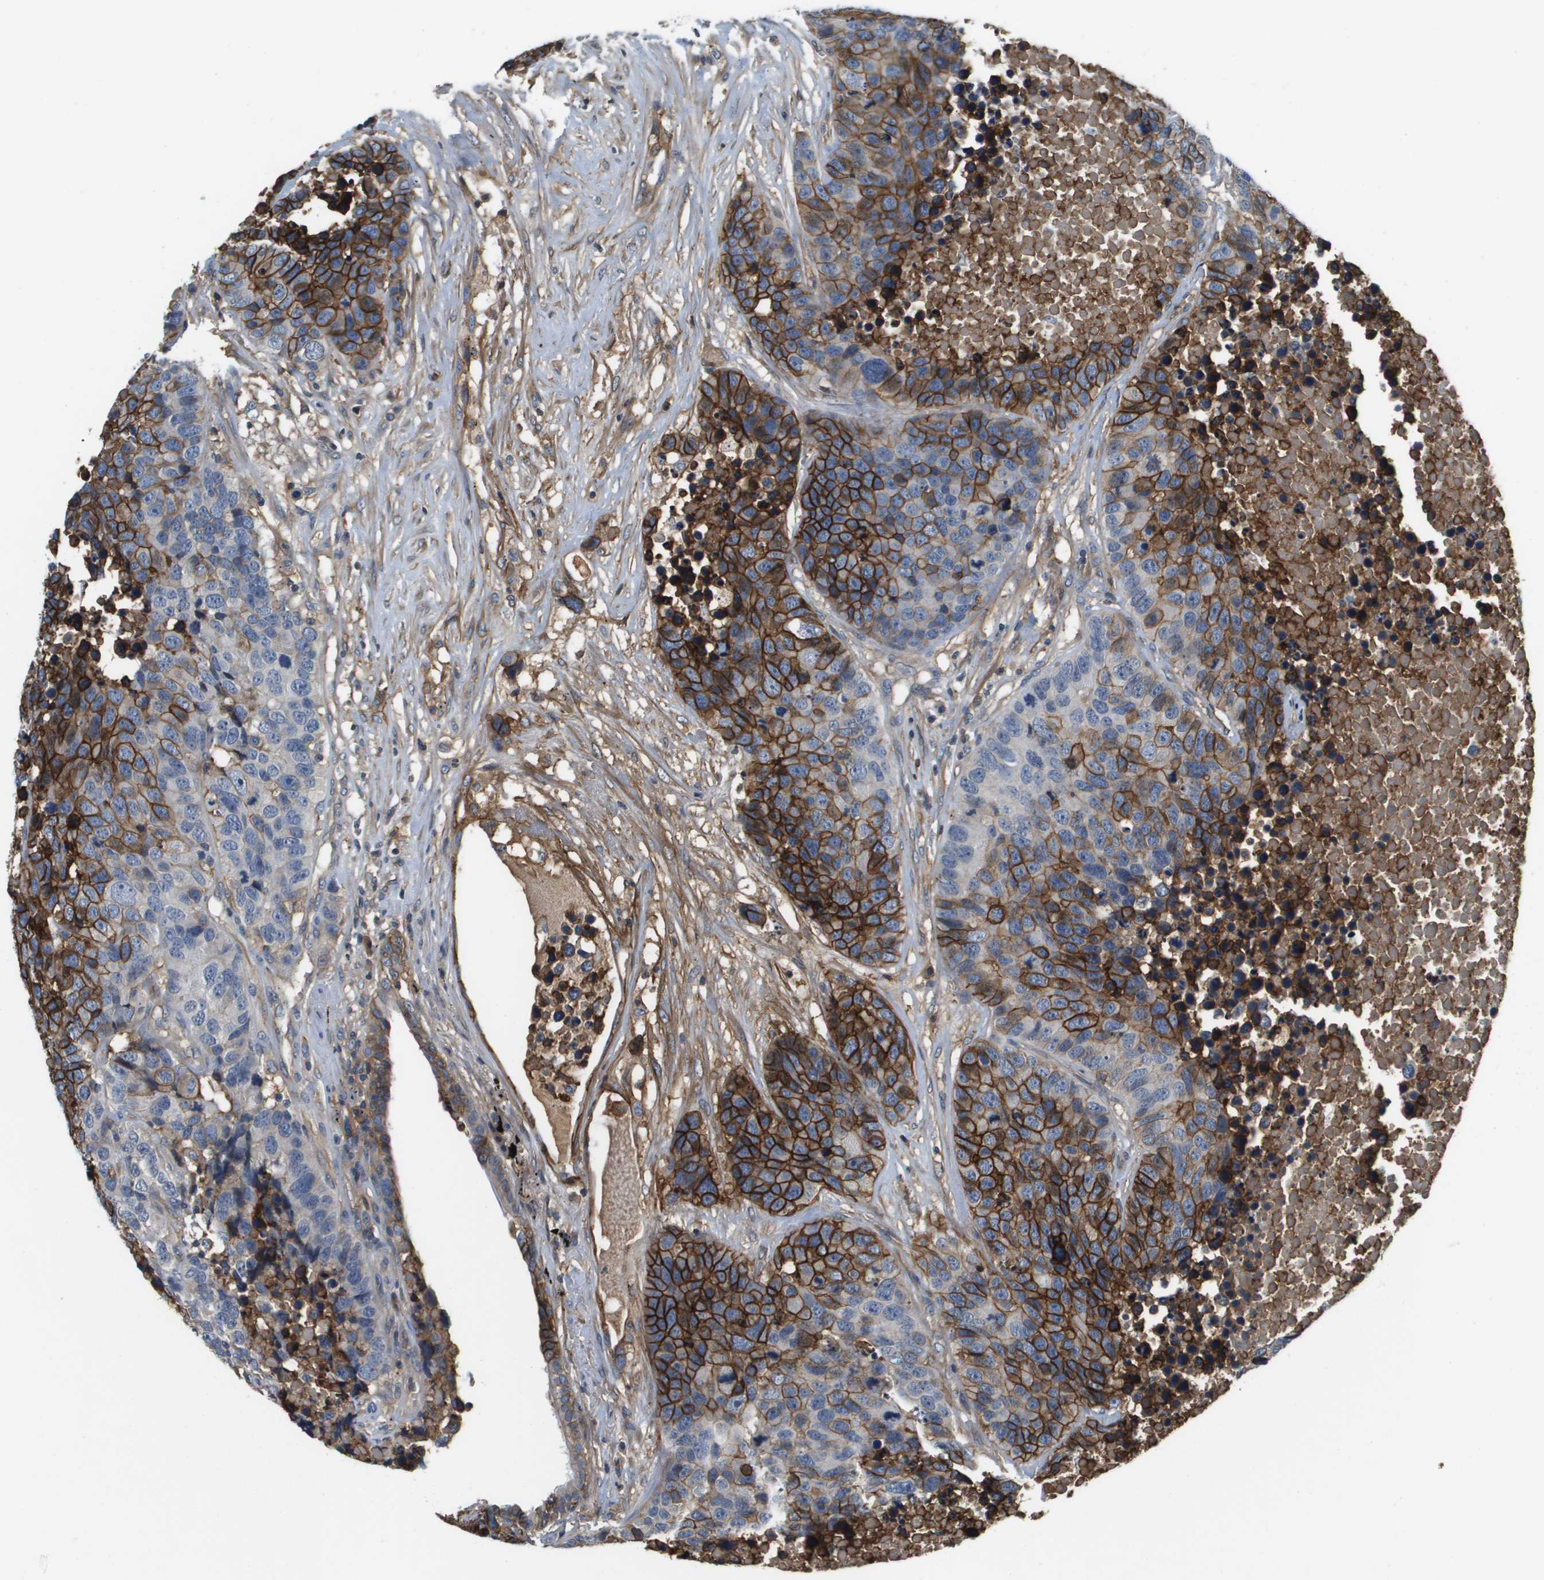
{"staining": {"intensity": "strong", "quantity": ">75%", "location": "cytoplasmic/membranous"}, "tissue": "carcinoid", "cell_type": "Tumor cells", "image_type": "cancer", "snomed": [{"axis": "morphology", "description": "Carcinoid, malignant, NOS"}, {"axis": "topography", "description": "Lung"}], "caption": "This is a micrograph of immunohistochemistry (IHC) staining of carcinoid (malignant), which shows strong positivity in the cytoplasmic/membranous of tumor cells.", "gene": "SLC16A3", "patient": {"sex": "male", "age": 60}}